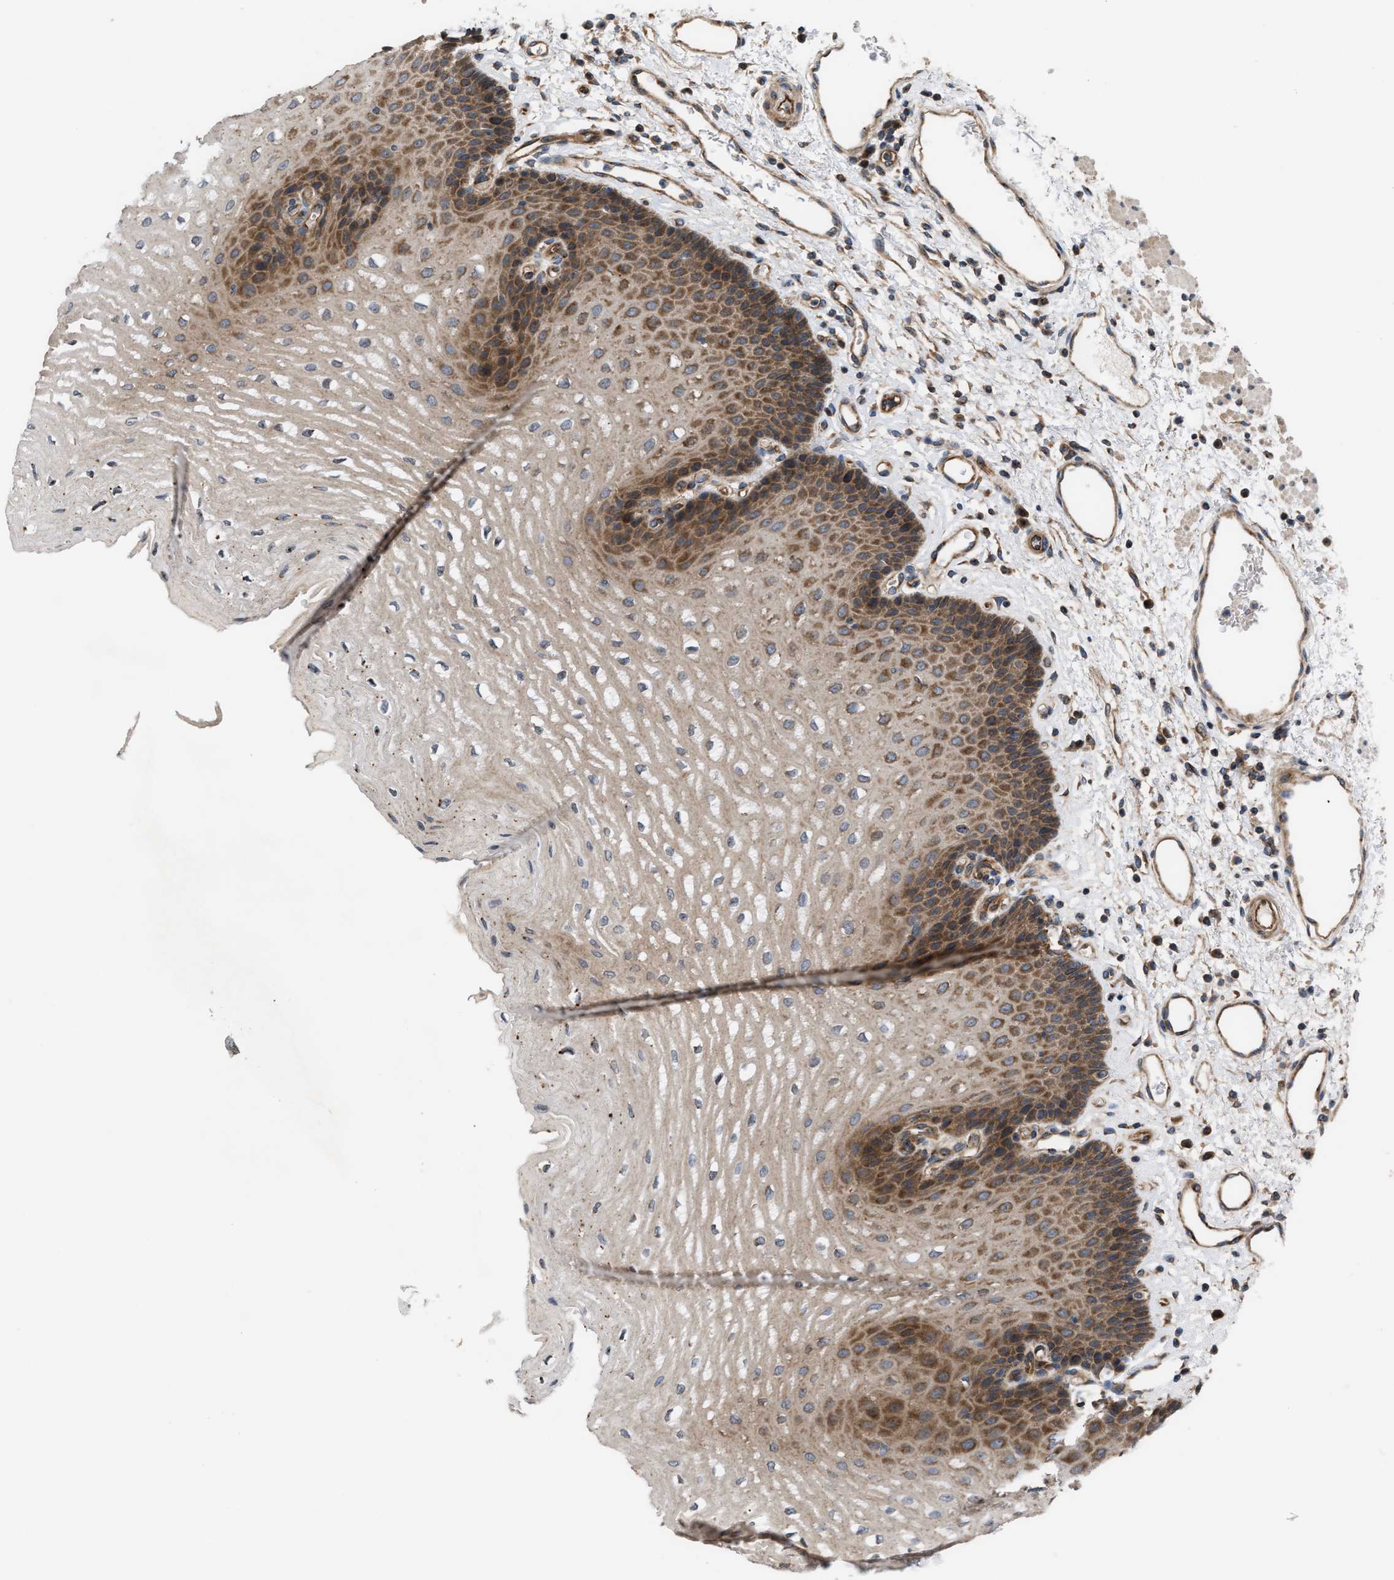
{"staining": {"intensity": "moderate", "quantity": ">75%", "location": "cytoplasmic/membranous"}, "tissue": "esophagus", "cell_type": "Squamous epithelial cells", "image_type": "normal", "snomed": [{"axis": "morphology", "description": "Normal tissue, NOS"}, {"axis": "topography", "description": "Esophagus"}], "caption": "Immunohistochemistry photomicrograph of unremarkable esophagus stained for a protein (brown), which demonstrates medium levels of moderate cytoplasmic/membranous positivity in about >75% of squamous epithelial cells.", "gene": "LAPTM4B", "patient": {"sex": "male", "age": 54}}